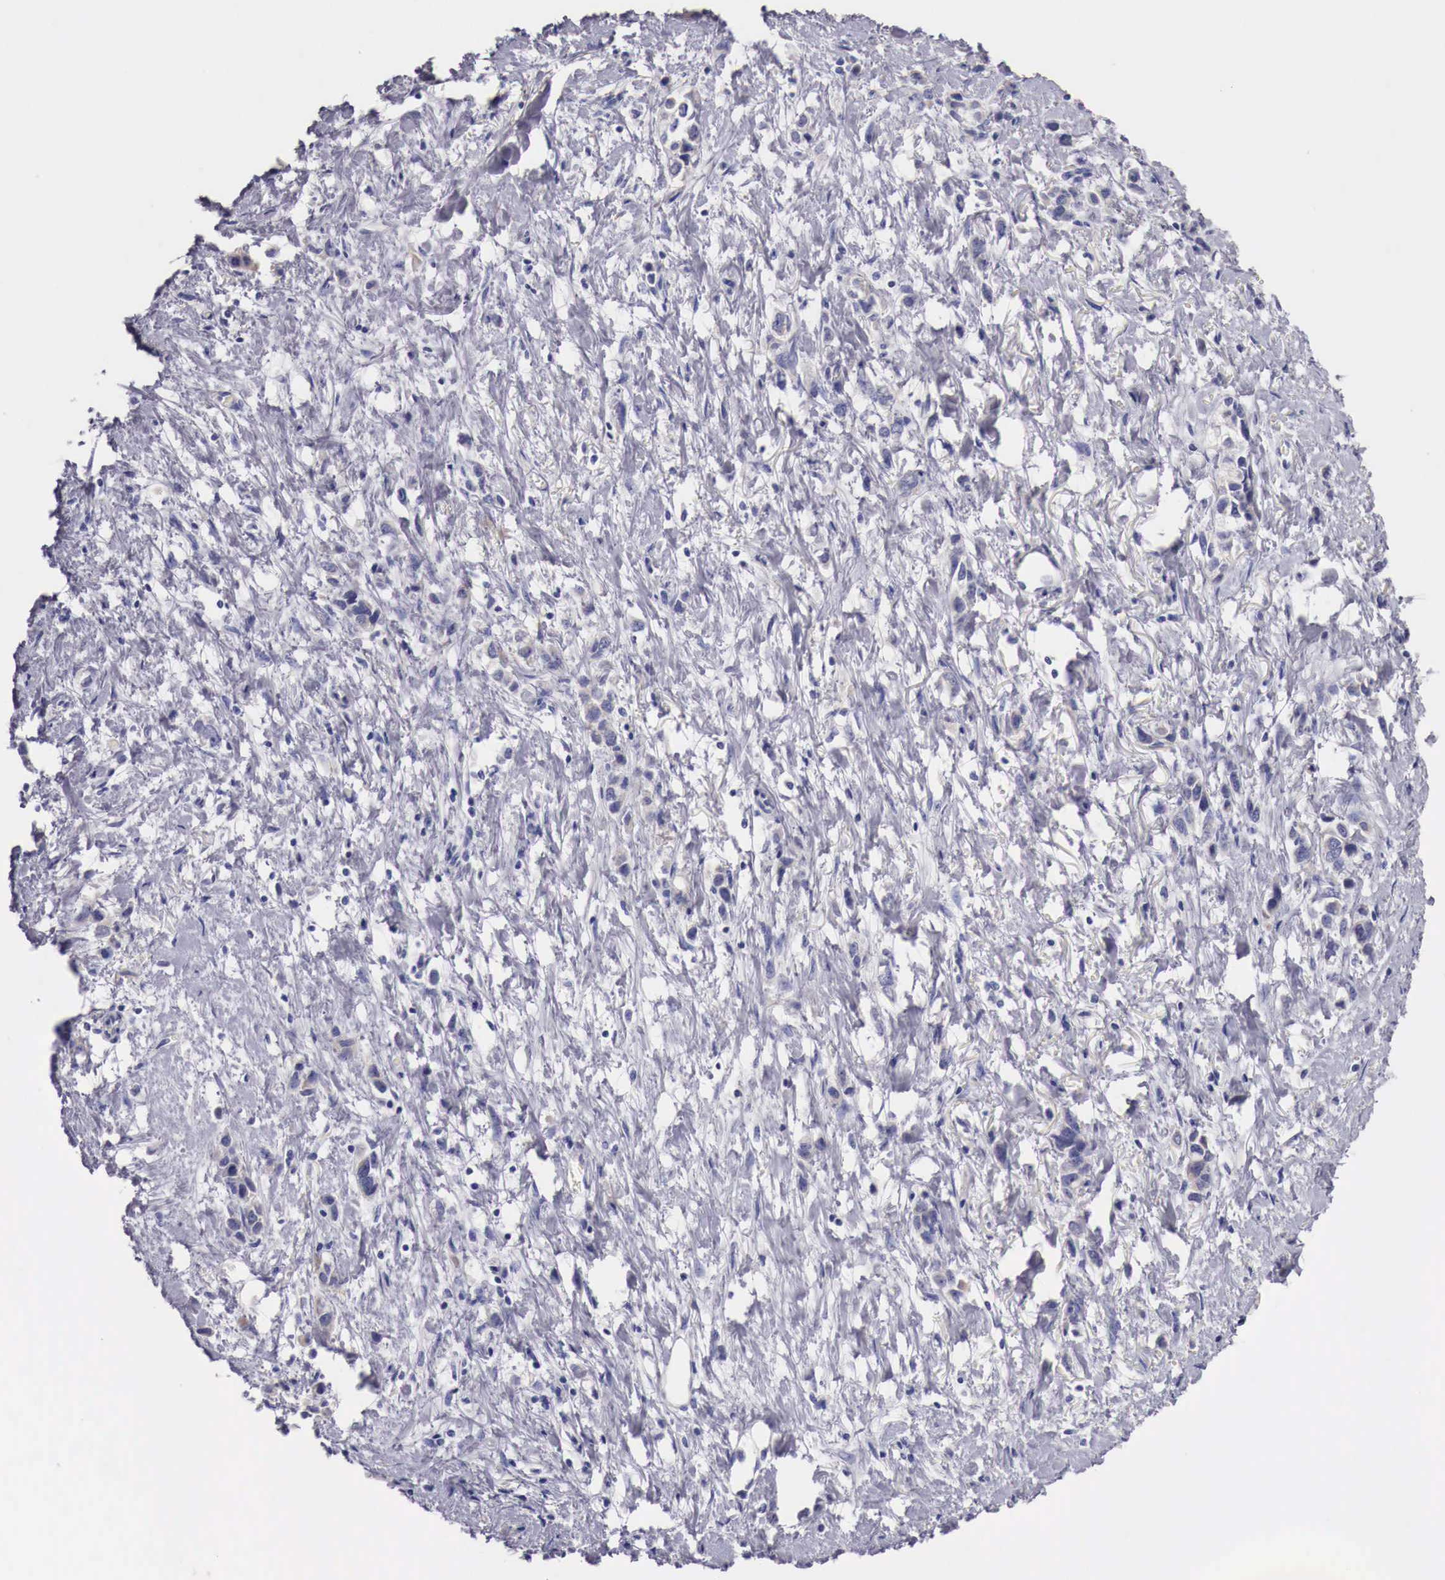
{"staining": {"intensity": "negative", "quantity": "none", "location": "none"}, "tissue": "stomach cancer", "cell_type": "Tumor cells", "image_type": "cancer", "snomed": [{"axis": "morphology", "description": "Adenocarcinoma, NOS"}, {"axis": "topography", "description": "Stomach, upper"}], "caption": "Image shows no protein positivity in tumor cells of stomach adenocarcinoma tissue.", "gene": "NREP", "patient": {"sex": "male", "age": 76}}